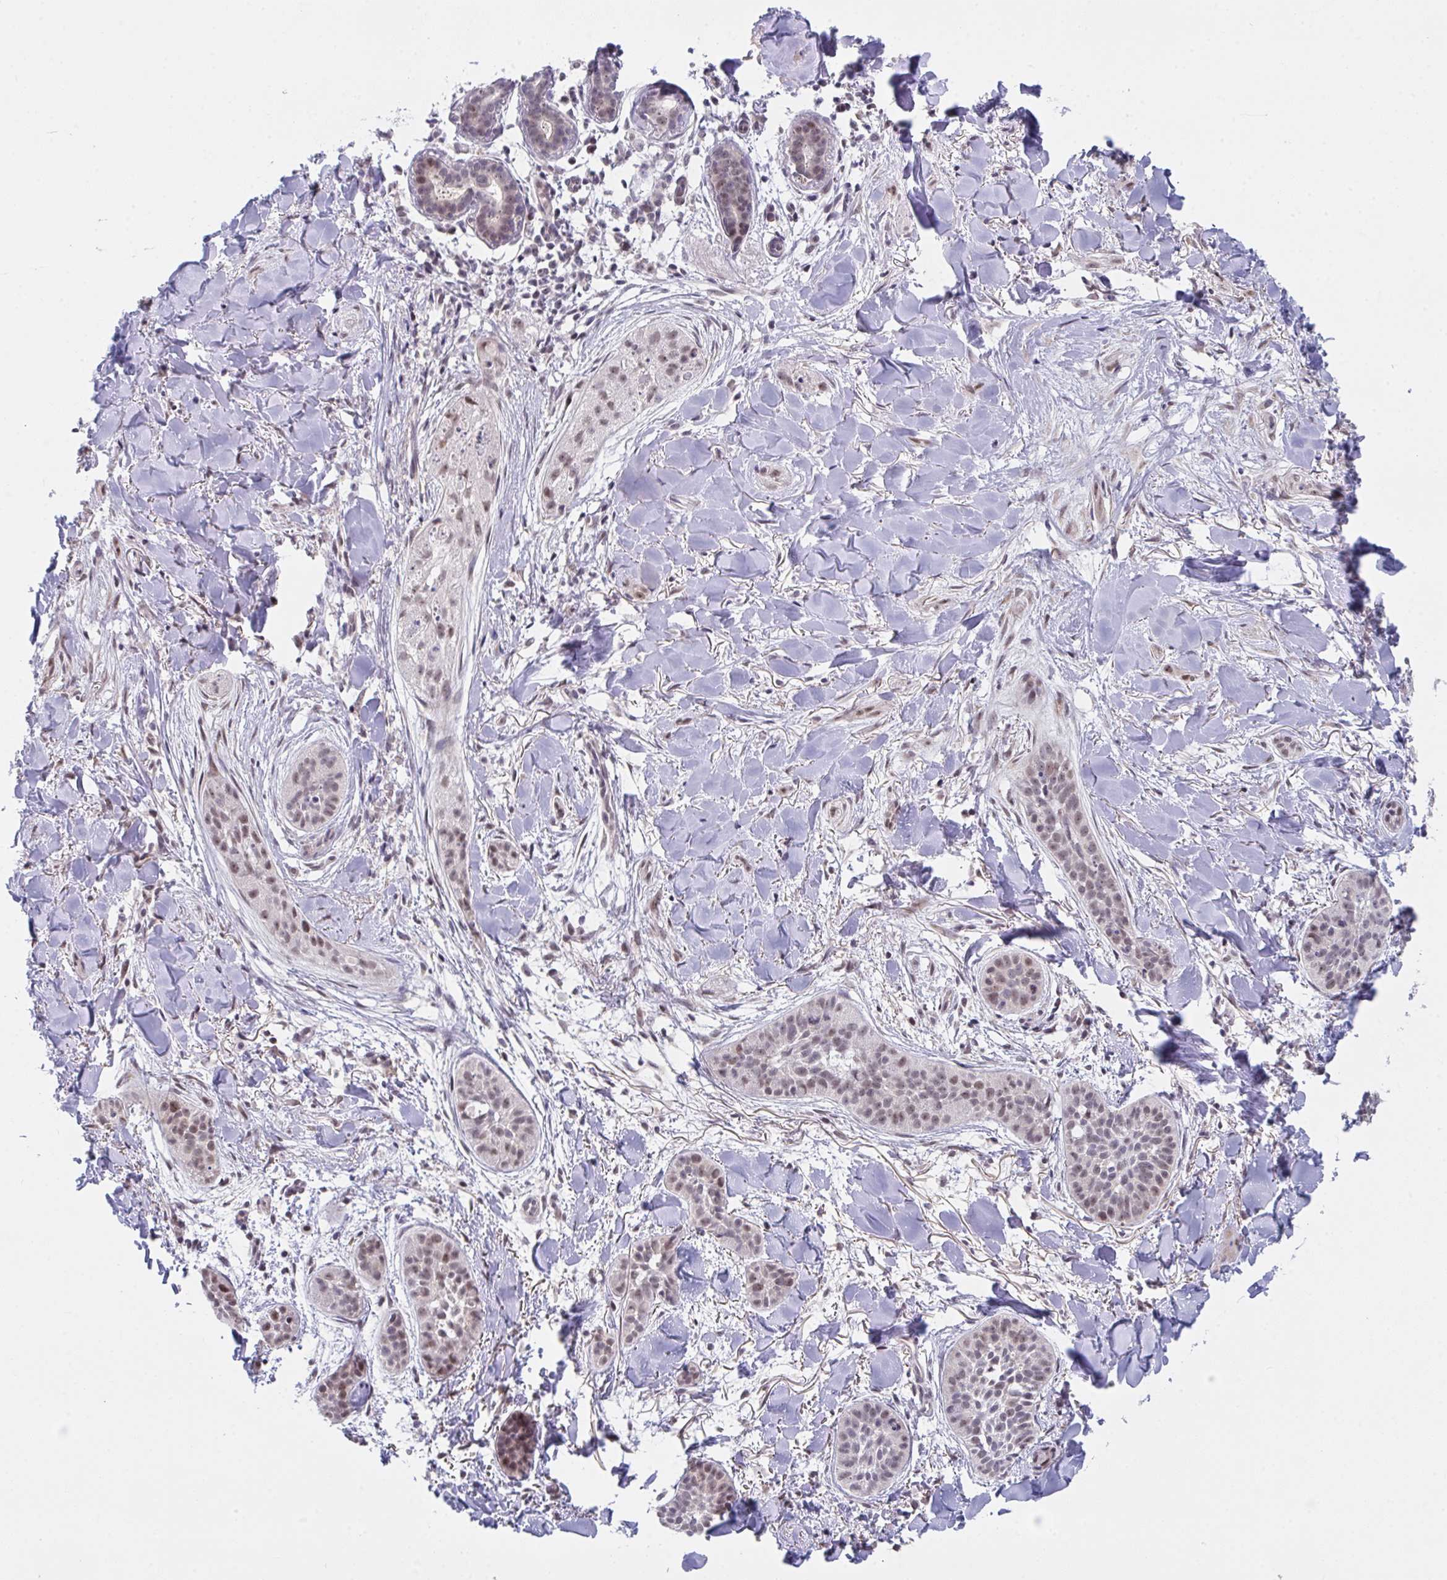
{"staining": {"intensity": "moderate", "quantity": ">75%", "location": "nuclear"}, "tissue": "skin cancer", "cell_type": "Tumor cells", "image_type": "cancer", "snomed": [{"axis": "morphology", "description": "Basal cell carcinoma"}, {"axis": "topography", "description": "Skin"}], "caption": "There is medium levels of moderate nuclear positivity in tumor cells of skin cancer, as demonstrated by immunohistochemical staining (brown color).", "gene": "RBM18", "patient": {"sex": "male", "age": 52}}